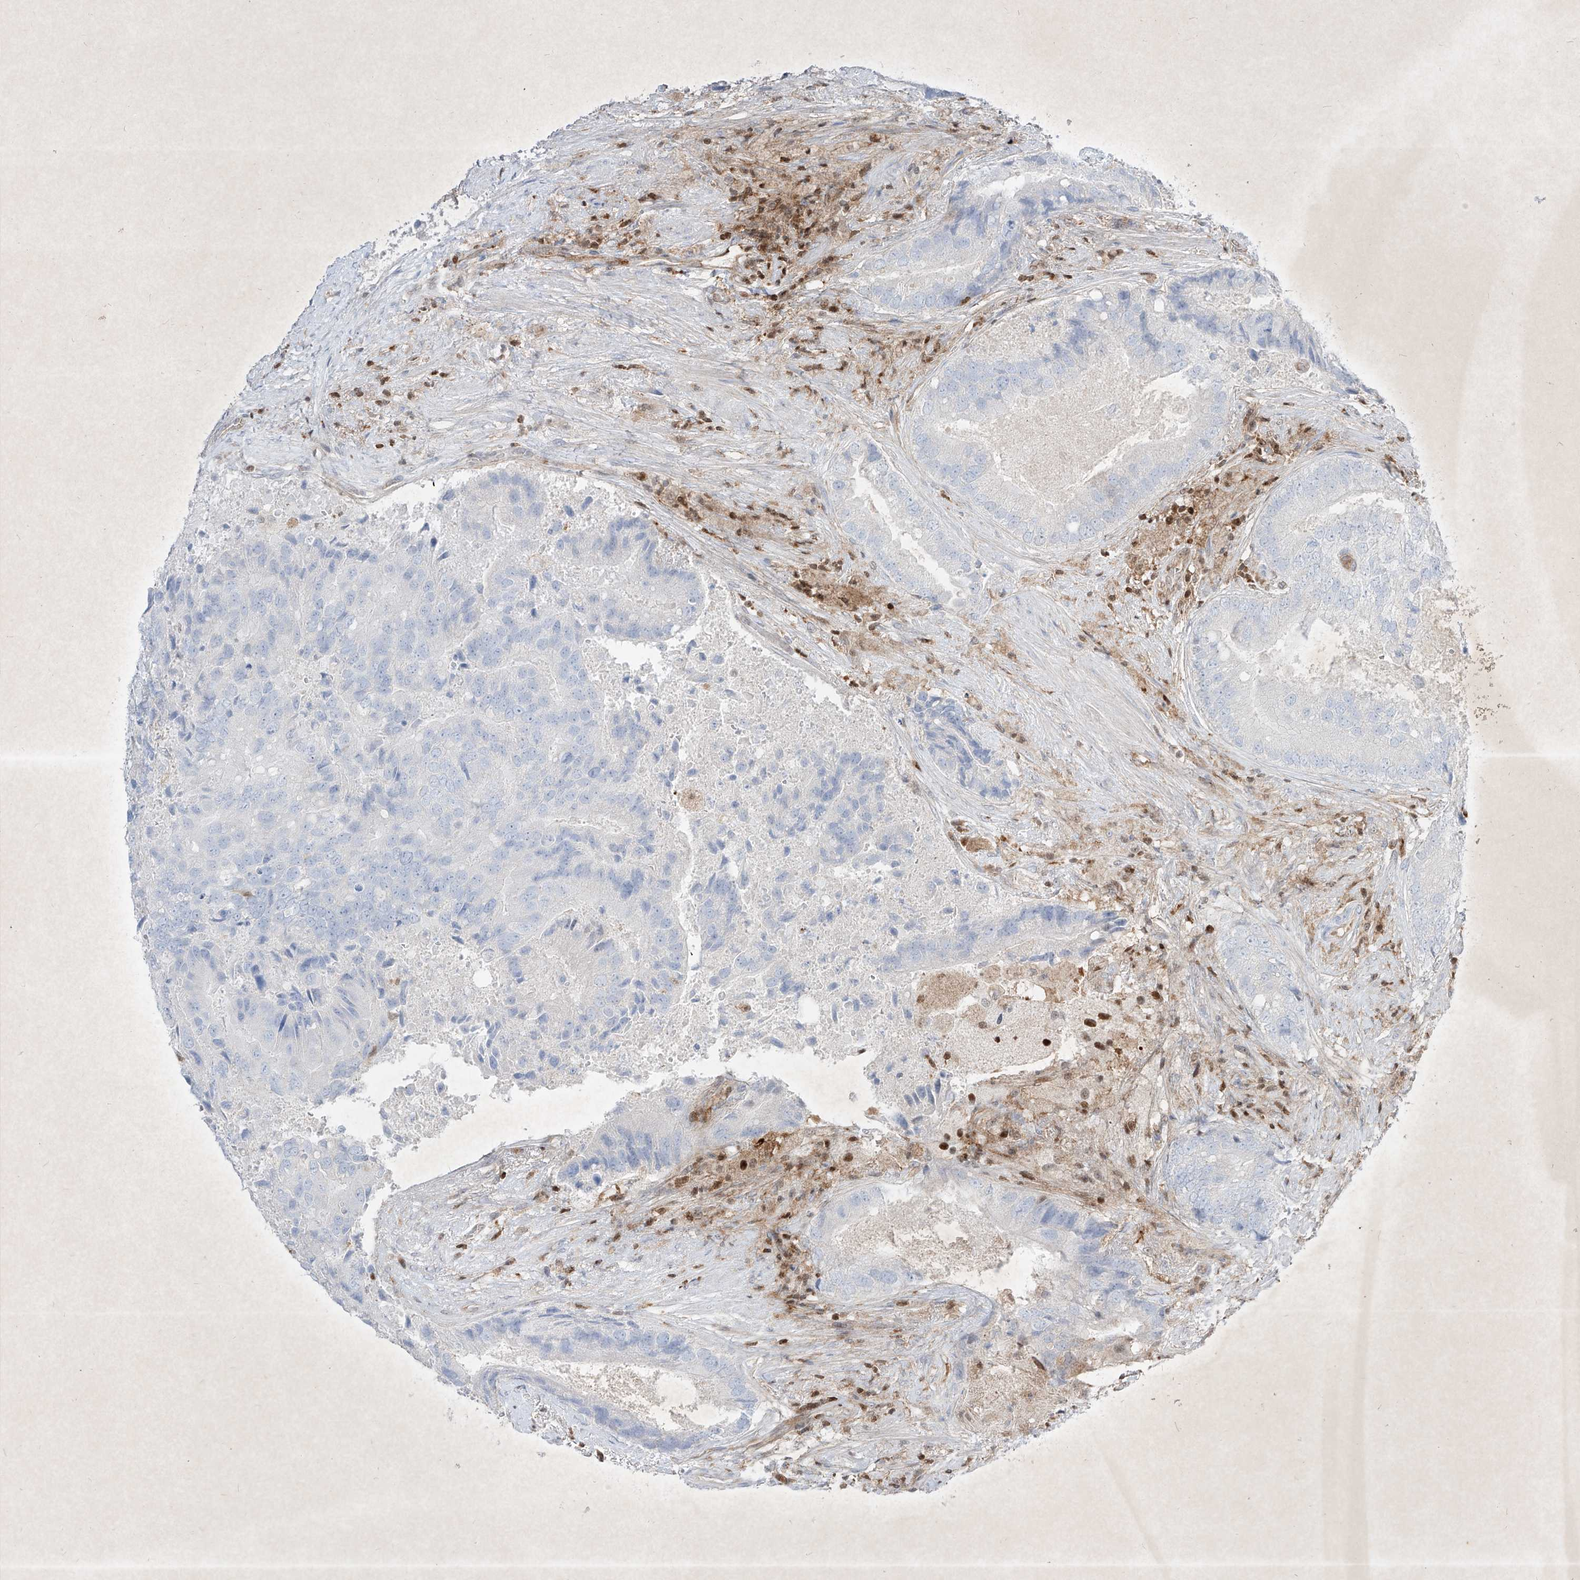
{"staining": {"intensity": "negative", "quantity": "none", "location": "none"}, "tissue": "prostate cancer", "cell_type": "Tumor cells", "image_type": "cancer", "snomed": [{"axis": "morphology", "description": "Adenocarcinoma, High grade"}, {"axis": "topography", "description": "Prostate"}], "caption": "There is no significant positivity in tumor cells of prostate cancer.", "gene": "PSMB10", "patient": {"sex": "male", "age": 70}}